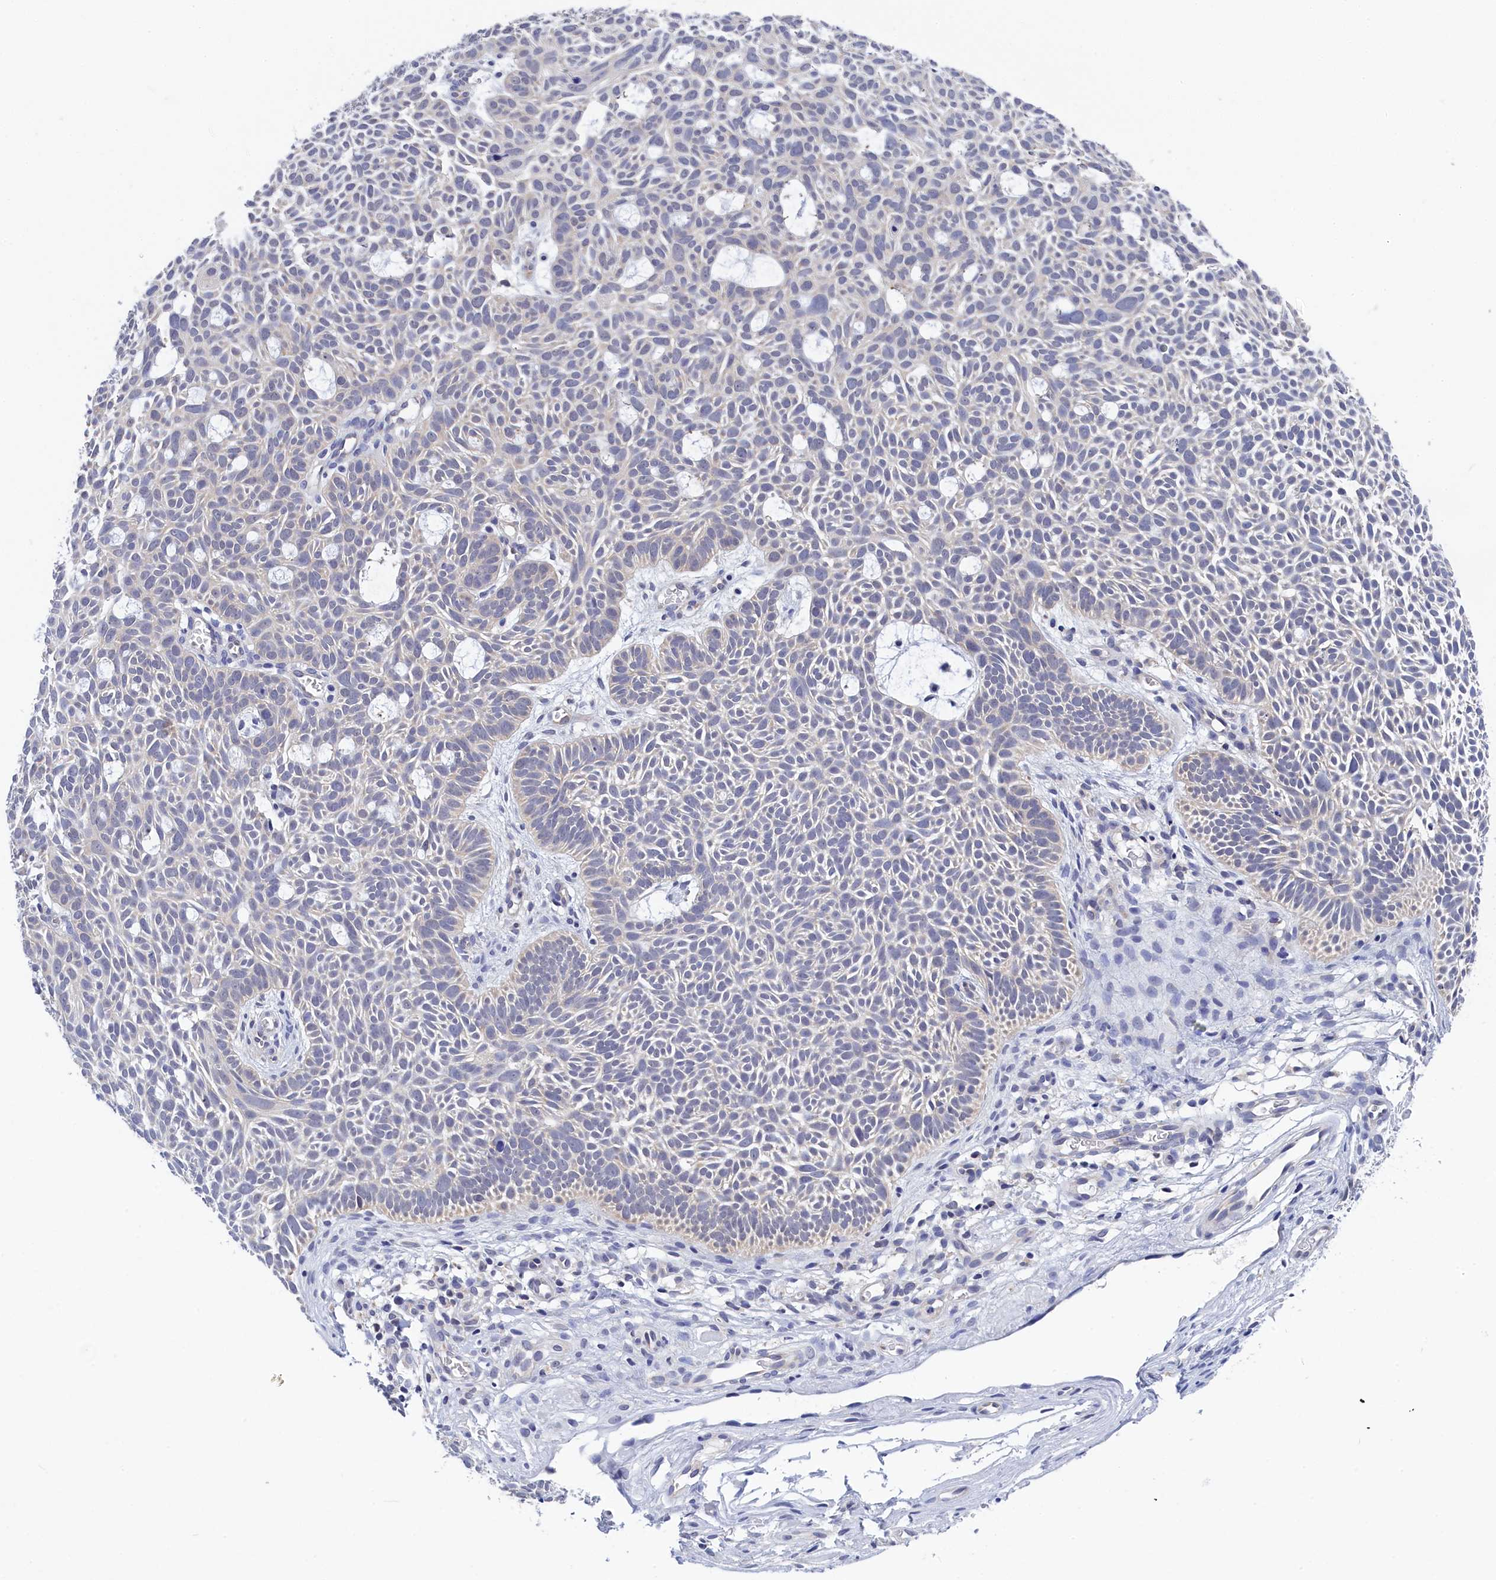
{"staining": {"intensity": "negative", "quantity": "none", "location": "none"}, "tissue": "skin cancer", "cell_type": "Tumor cells", "image_type": "cancer", "snomed": [{"axis": "morphology", "description": "Basal cell carcinoma"}, {"axis": "topography", "description": "Skin"}], "caption": "Tumor cells show no significant protein staining in basal cell carcinoma (skin). (Brightfield microscopy of DAB (3,3'-diaminobenzidine) immunohistochemistry (IHC) at high magnification).", "gene": "PGP", "patient": {"sex": "male", "age": 69}}